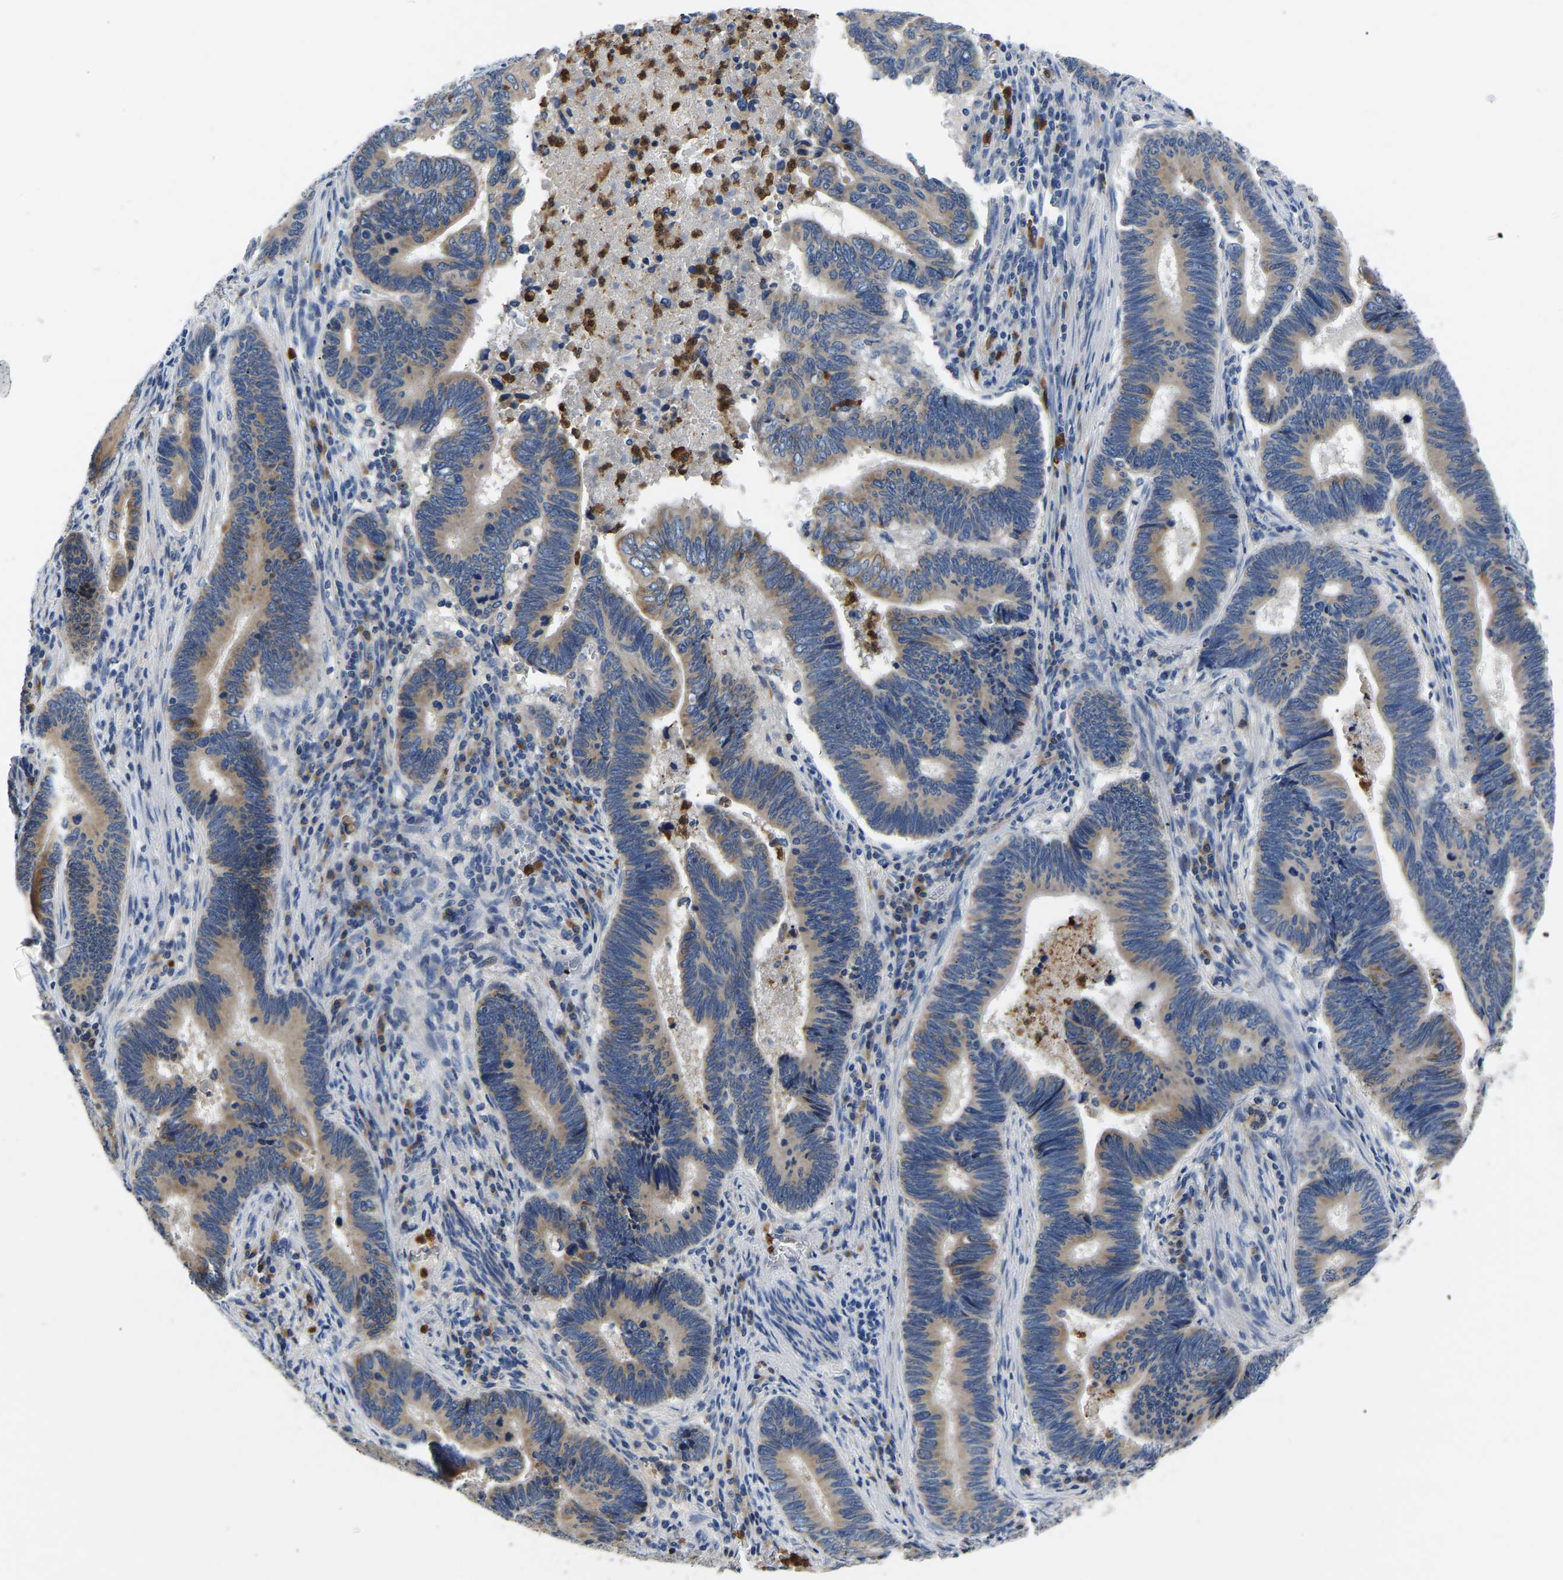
{"staining": {"intensity": "weak", "quantity": "<25%", "location": "cytoplasmic/membranous"}, "tissue": "pancreatic cancer", "cell_type": "Tumor cells", "image_type": "cancer", "snomed": [{"axis": "morphology", "description": "Adenocarcinoma, NOS"}, {"axis": "topography", "description": "Pancreas"}], "caption": "Tumor cells show no significant positivity in pancreatic cancer (adenocarcinoma). The staining was performed using DAB (3,3'-diaminobenzidine) to visualize the protein expression in brown, while the nuclei were stained in blue with hematoxylin (Magnification: 20x).", "gene": "TOR1B", "patient": {"sex": "female", "age": 70}}